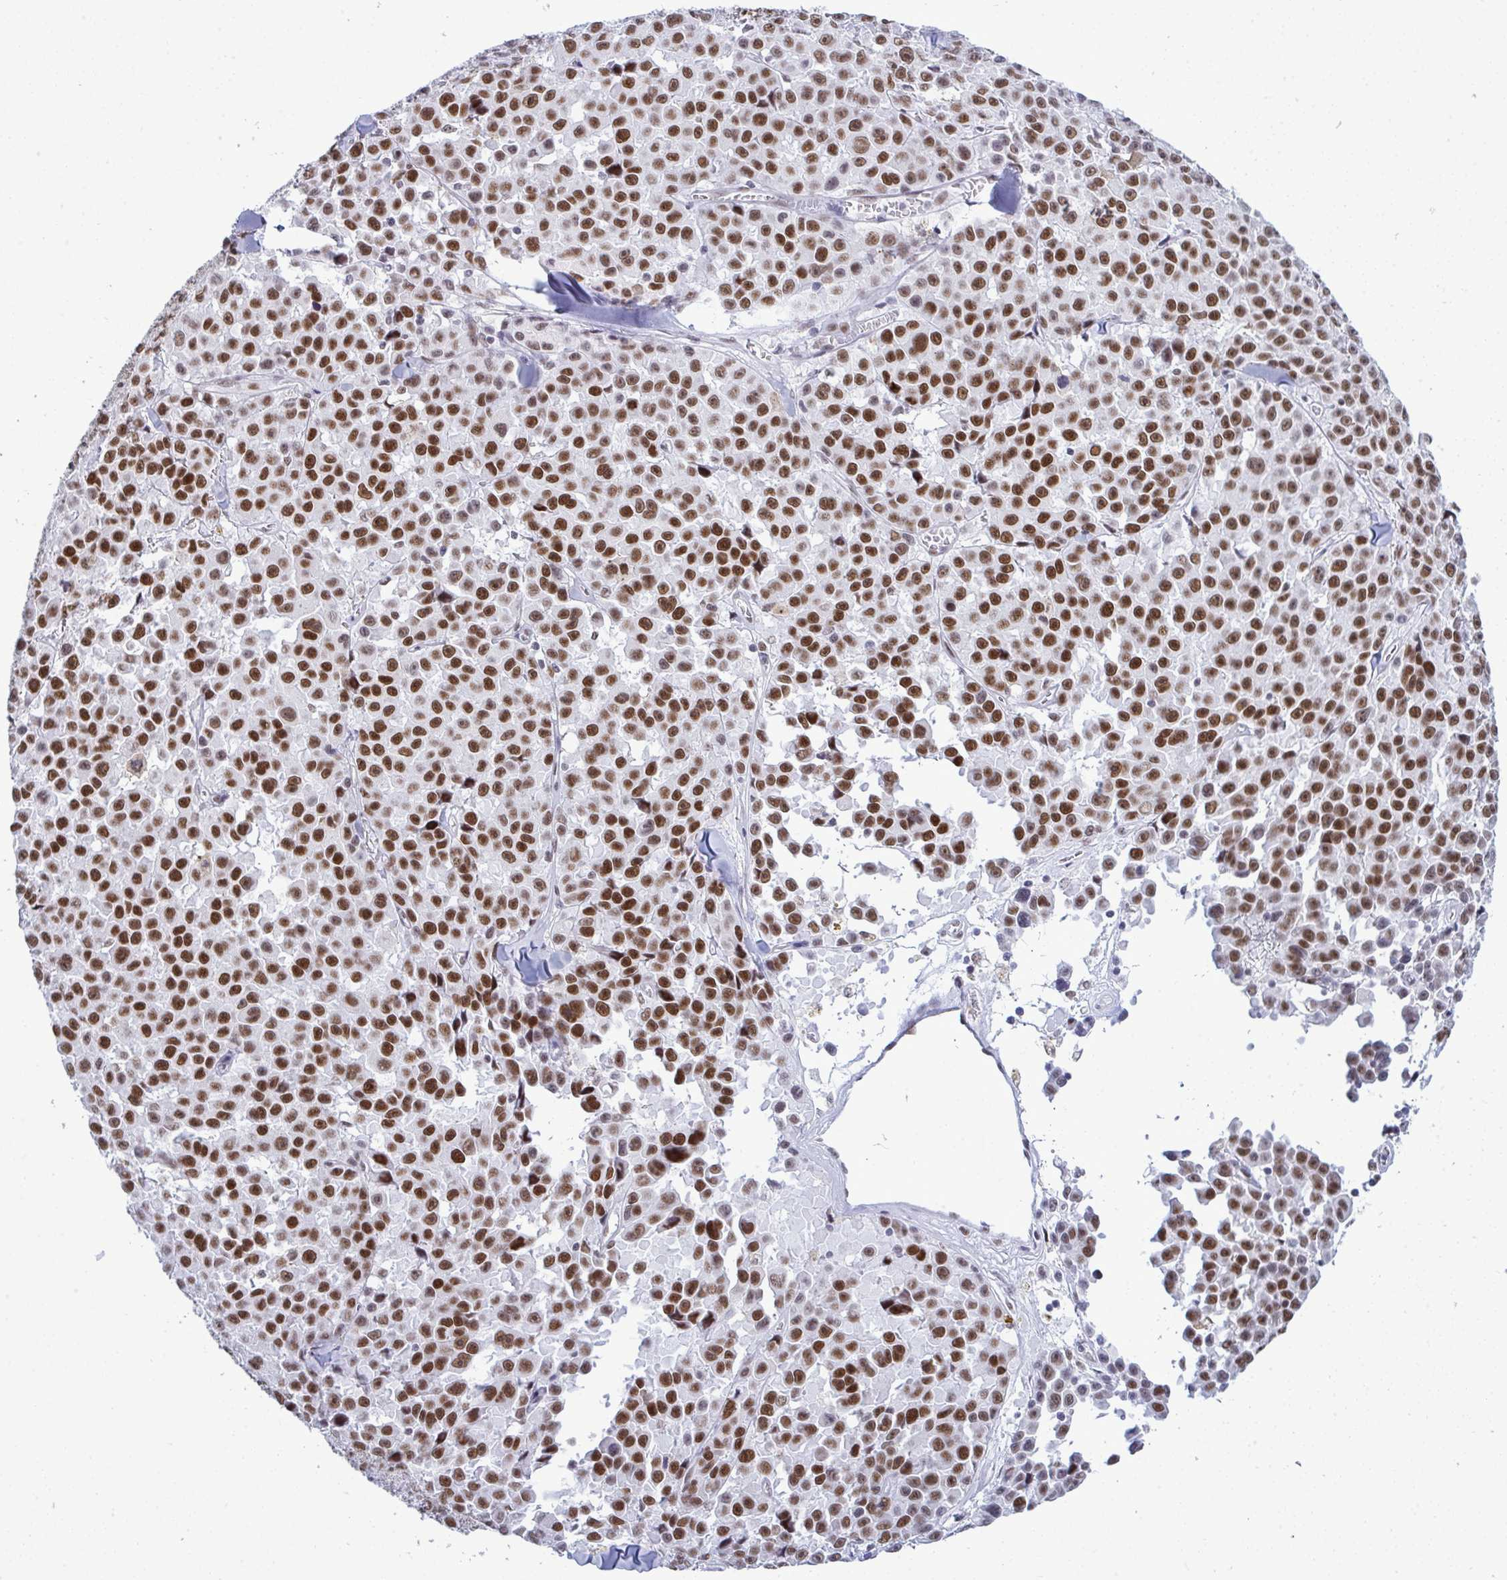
{"staining": {"intensity": "strong", "quantity": ">75%", "location": "nuclear"}, "tissue": "melanoma", "cell_type": "Tumor cells", "image_type": "cancer", "snomed": [{"axis": "morphology", "description": "Malignant melanoma, NOS"}, {"axis": "topography", "description": "Skin"}], "caption": "Approximately >75% of tumor cells in malignant melanoma reveal strong nuclear protein positivity as visualized by brown immunohistochemical staining.", "gene": "PPP1R10", "patient": {"sex": "female", "age": 66}}